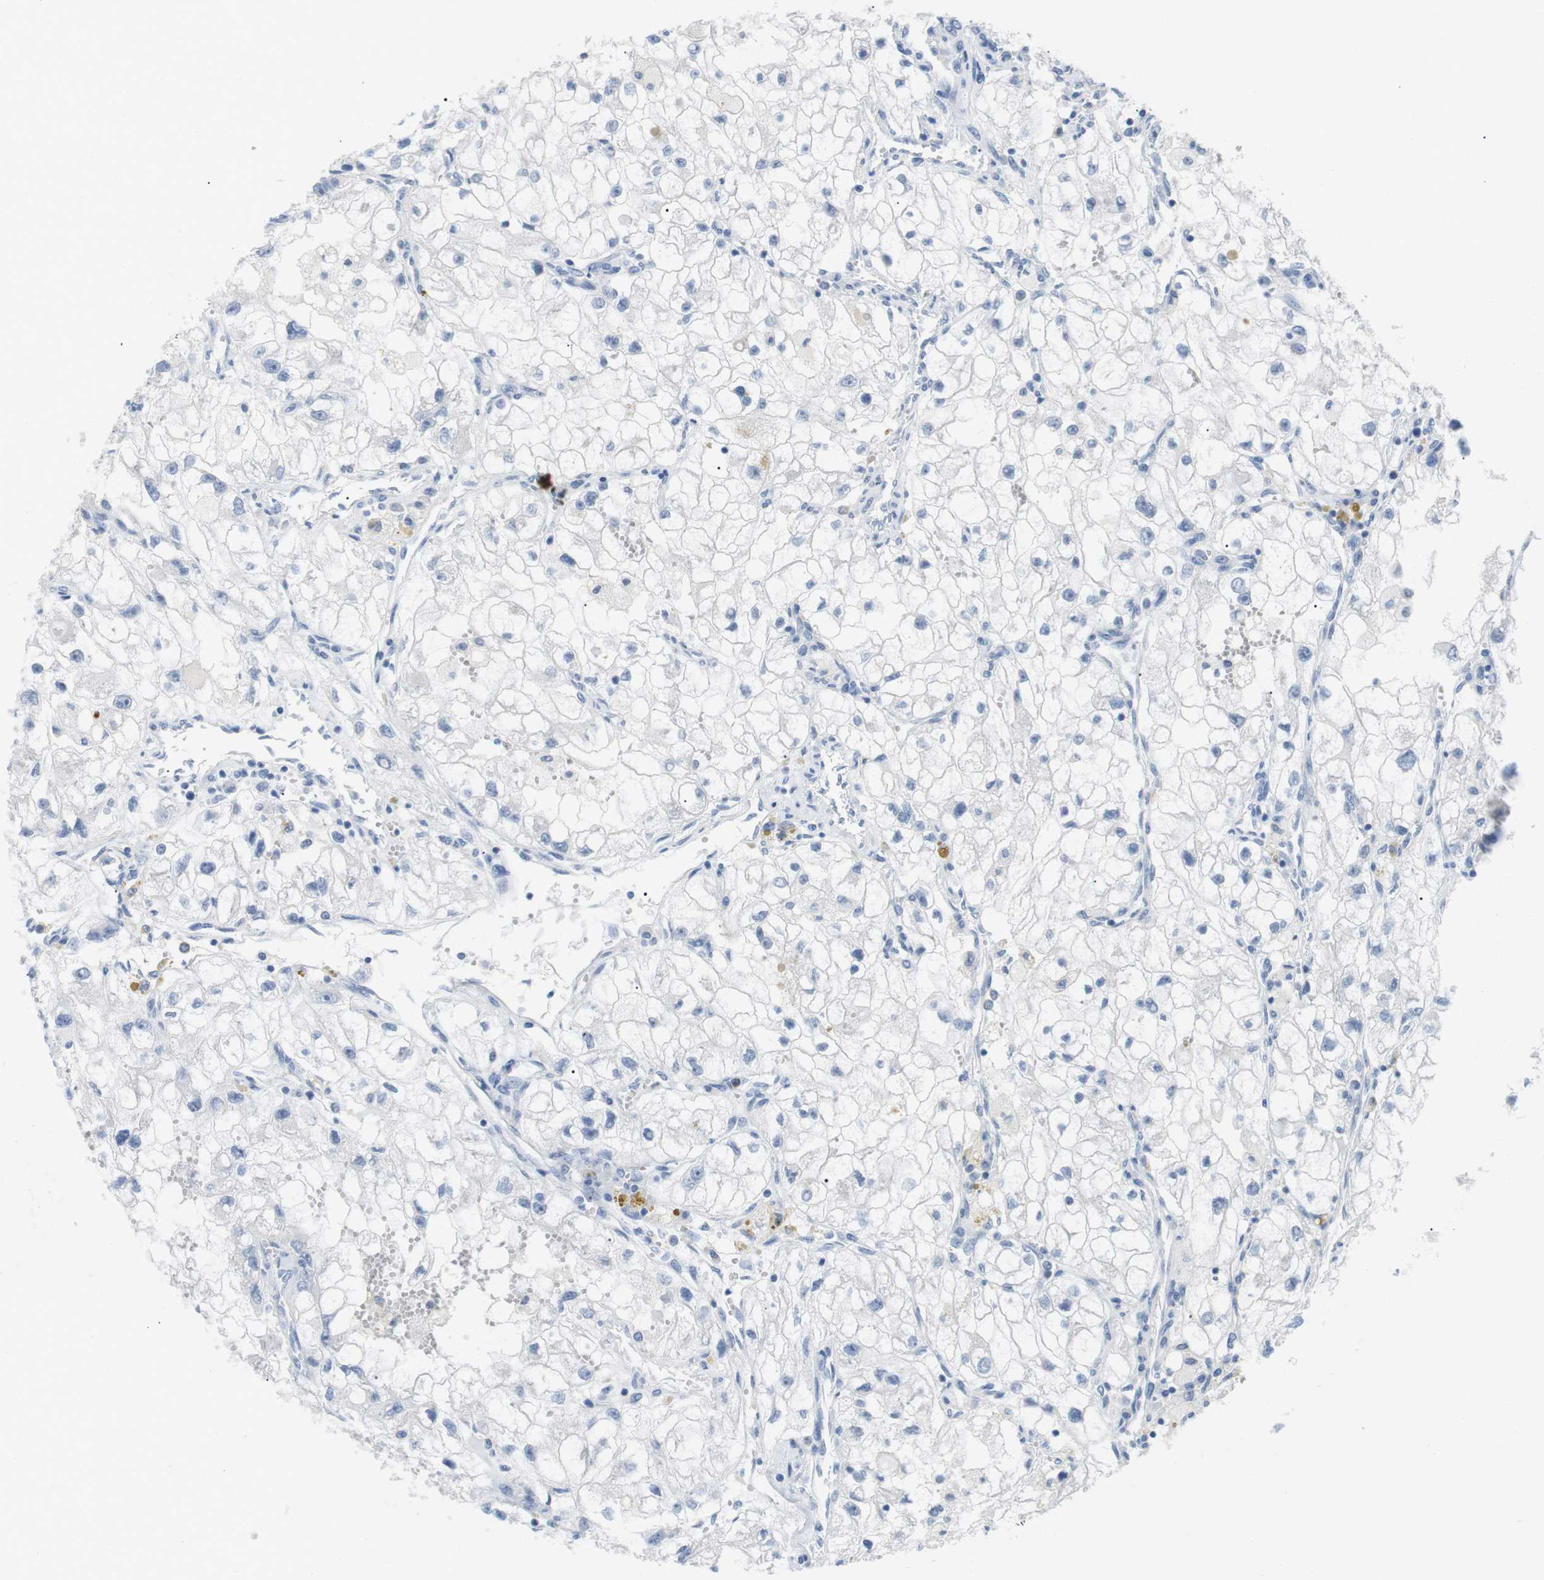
{"staining": {"intensity": "negative", "quantity": "none", "location": "none"}, "tissue": "renal cancer", "cell_type": "Tumor cells", "image_type": "cancer", "snomed": [{"axis": "morphology", "description": "Adenocarcinoma, NOS"}, {"axis": "topography", "description": "Kidney"}], "caption": "Renal cancer (adenocarcinoma) was stained to show a protein in brown. There is no significant staining in tumor cells.", "gene": "HBG2", "patient": {"sex": "female", "age": 70}}